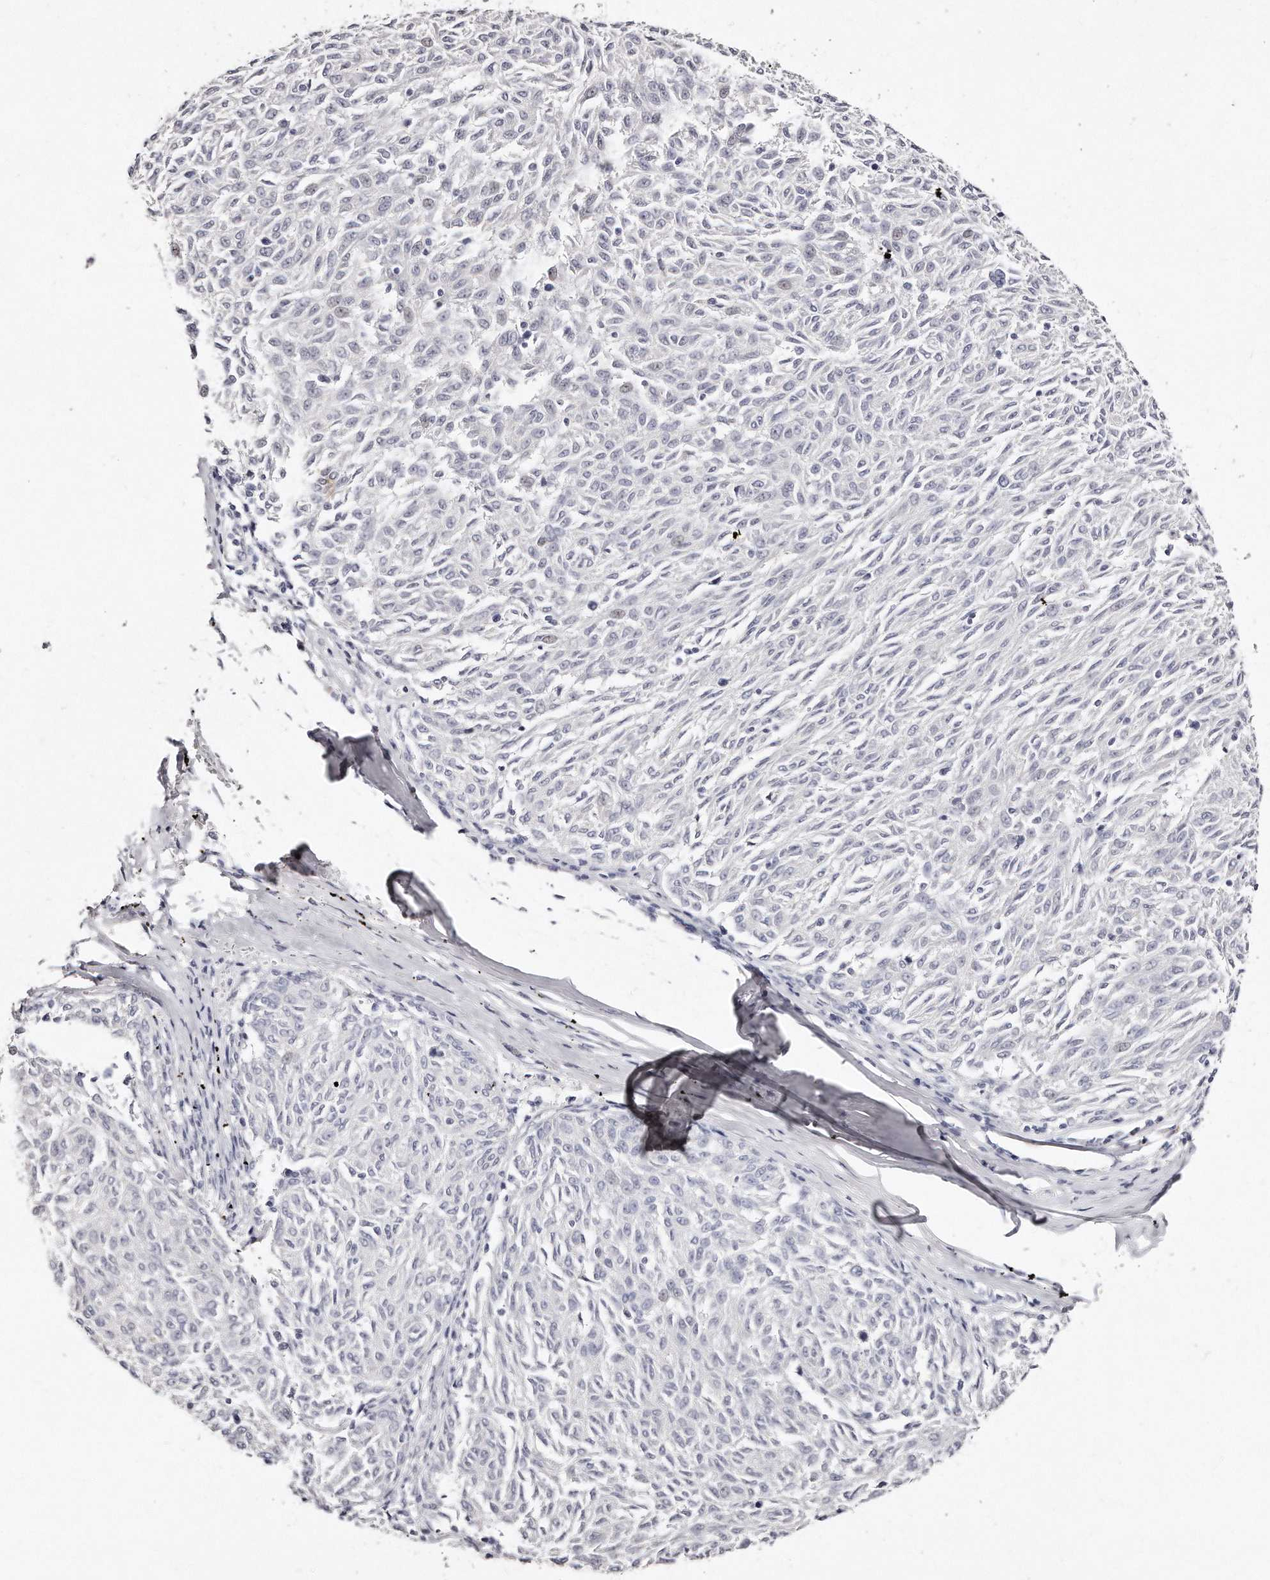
{"staining": {"intensity": "negative", "quantity": "none", "location": "none"}, "tissue": "melanoma", "cell_type": "Tumor cells", "image_type": "cancer", "snomed": [{"axis": "morphology", "description": "Malignant melanoma, NOS"}, {"axis": "topography", "description": "Skin"}], "caption": "The histopathology image demonstrates no significant expression in tumor cells of melanoma.", "gene": "GDA", "patient": {"sex": "female", "age": 72}}